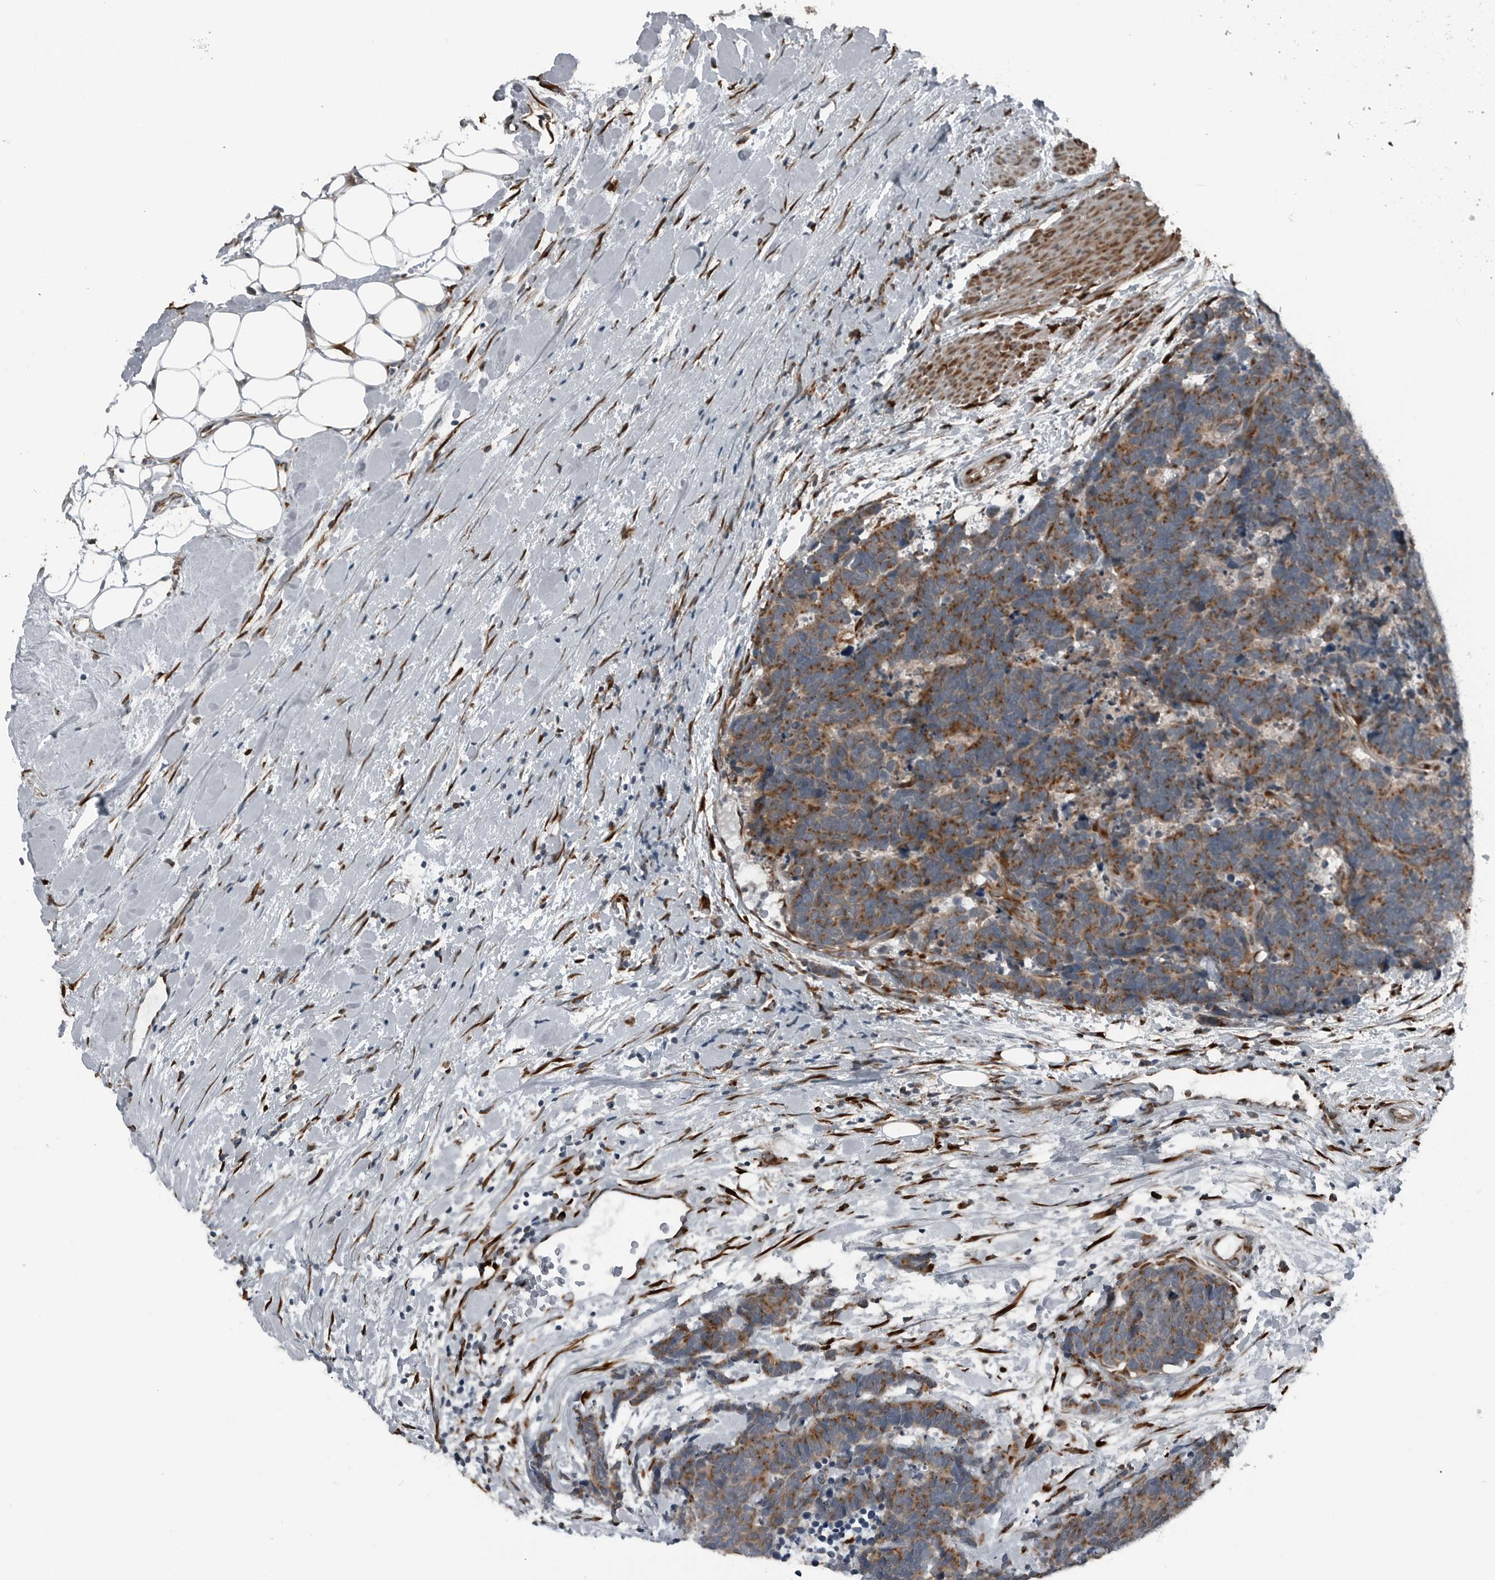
{"staining": {"intensity": "moderate", "quantity": ">75%", "location": "cytoplasmic/membranous"}, "tissue": "carcinoid", "cell_type": "Tumor cells", "image_type": "cancer", "snomed": [{"axis": "morphology", "description": "Carcinoma, NOS"}, {"axis": "morphology", "description": "Carcinoid, malignant, NOS"}, {"axis": "topography", "description": "Urinary bladder"}], "caption": "Human malignant carcinoid stained with a brown dye reveals moderate cytoplasmic/membranous positive expression in about >75% of tumor cells.", "gene": "CEP85", "patient": {"sex": "male", "age": 57}}